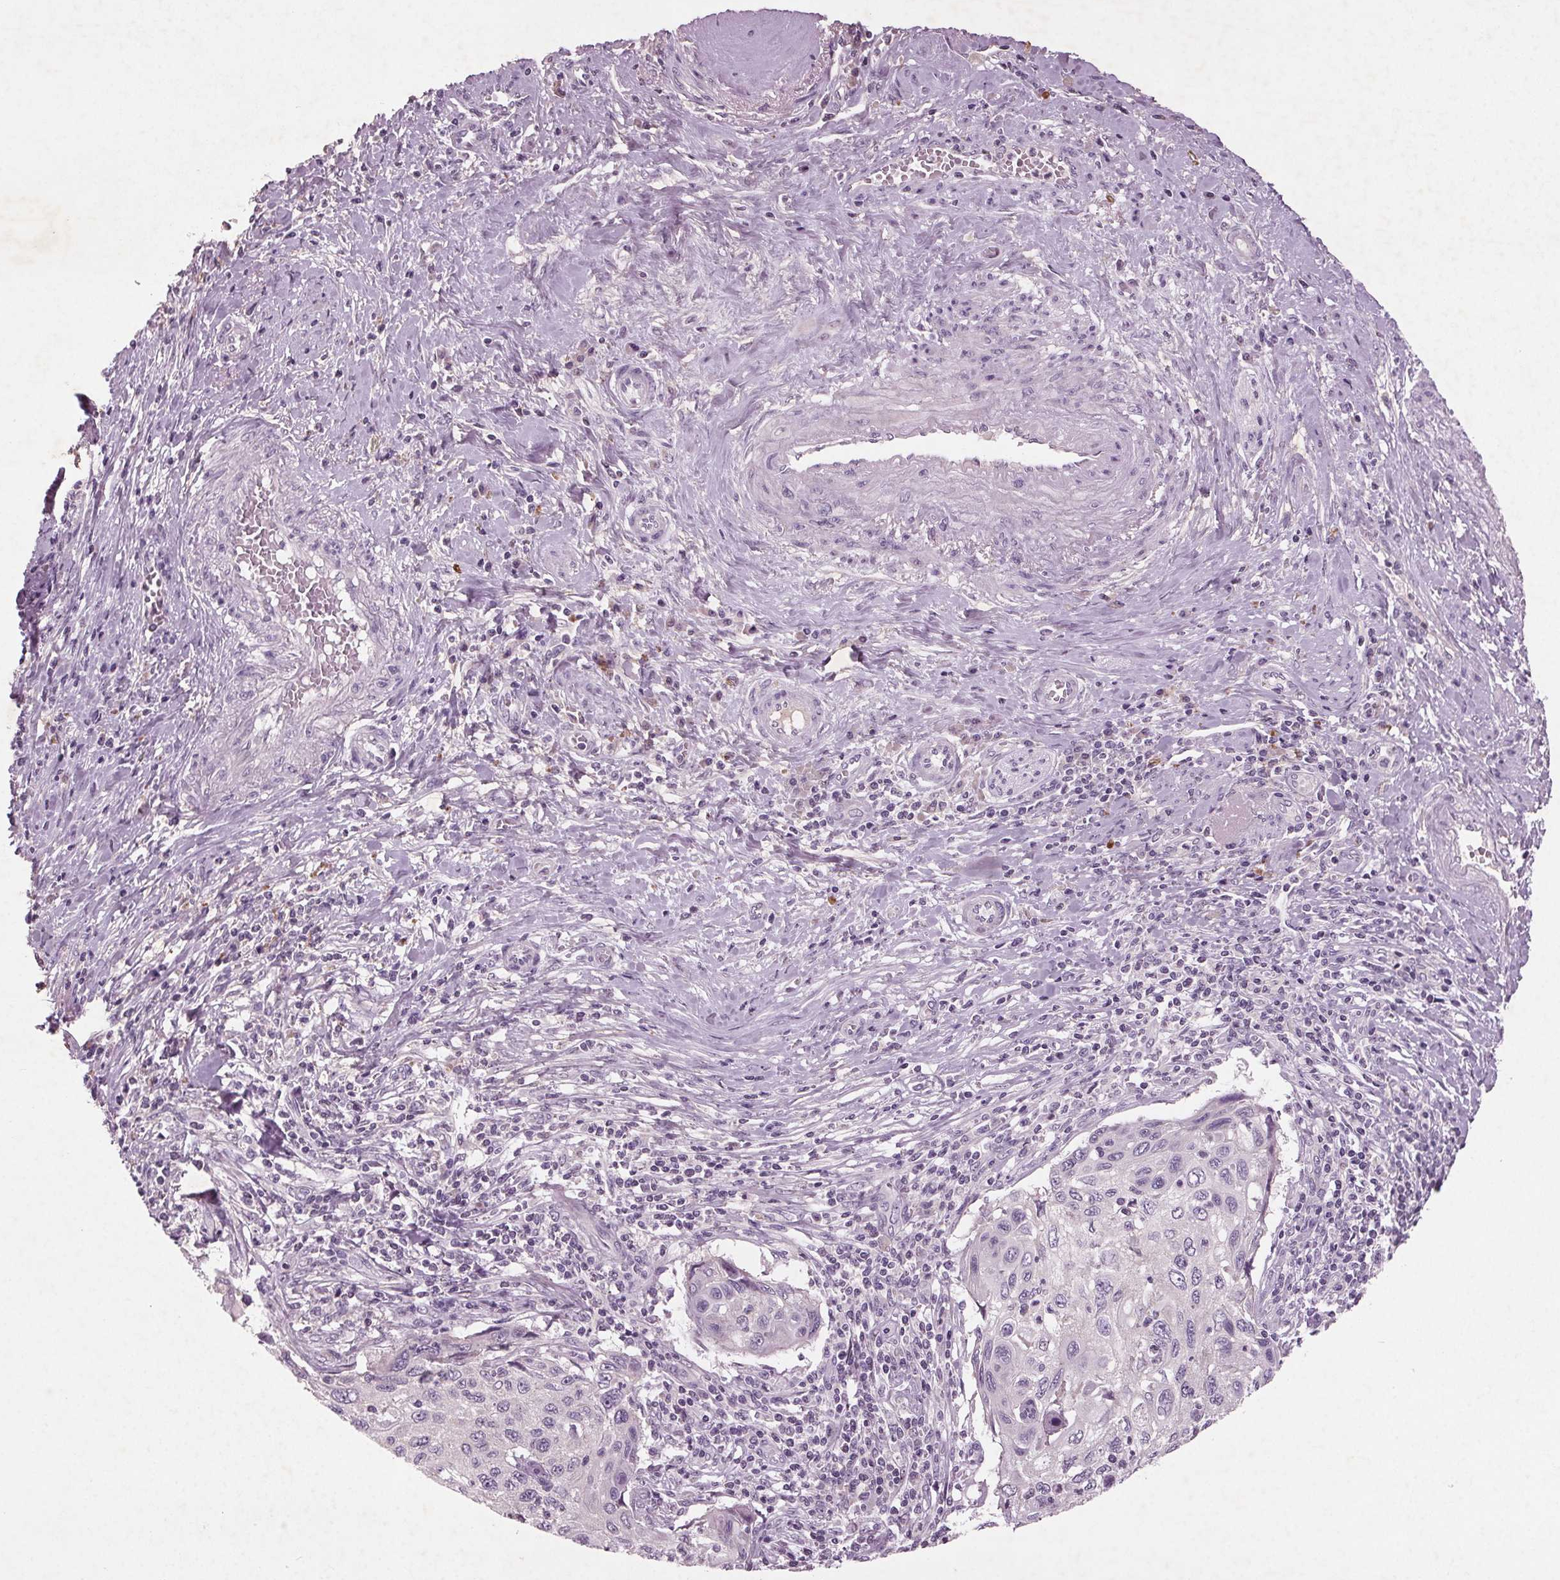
{"staining": {"intensity": "negative", "quantity": "none", "location": "none"}, "tissue": "cervical cancer", "cell_type": "Tumor cells", "image_type": "cancer", "snomed": [{"axis": "morphology", "description": "Squamous cell carcinoma, NOS"}, {"axis": "topography", "description": "Cervix"}], "caption": "DAB immunohistochemical staining of human cervical cancer (squamous cell carcinoma) reveals no significant staining in tumor cells.", "gene": "BHLHE22", "patient": {"sex": "female", "age": 70}}